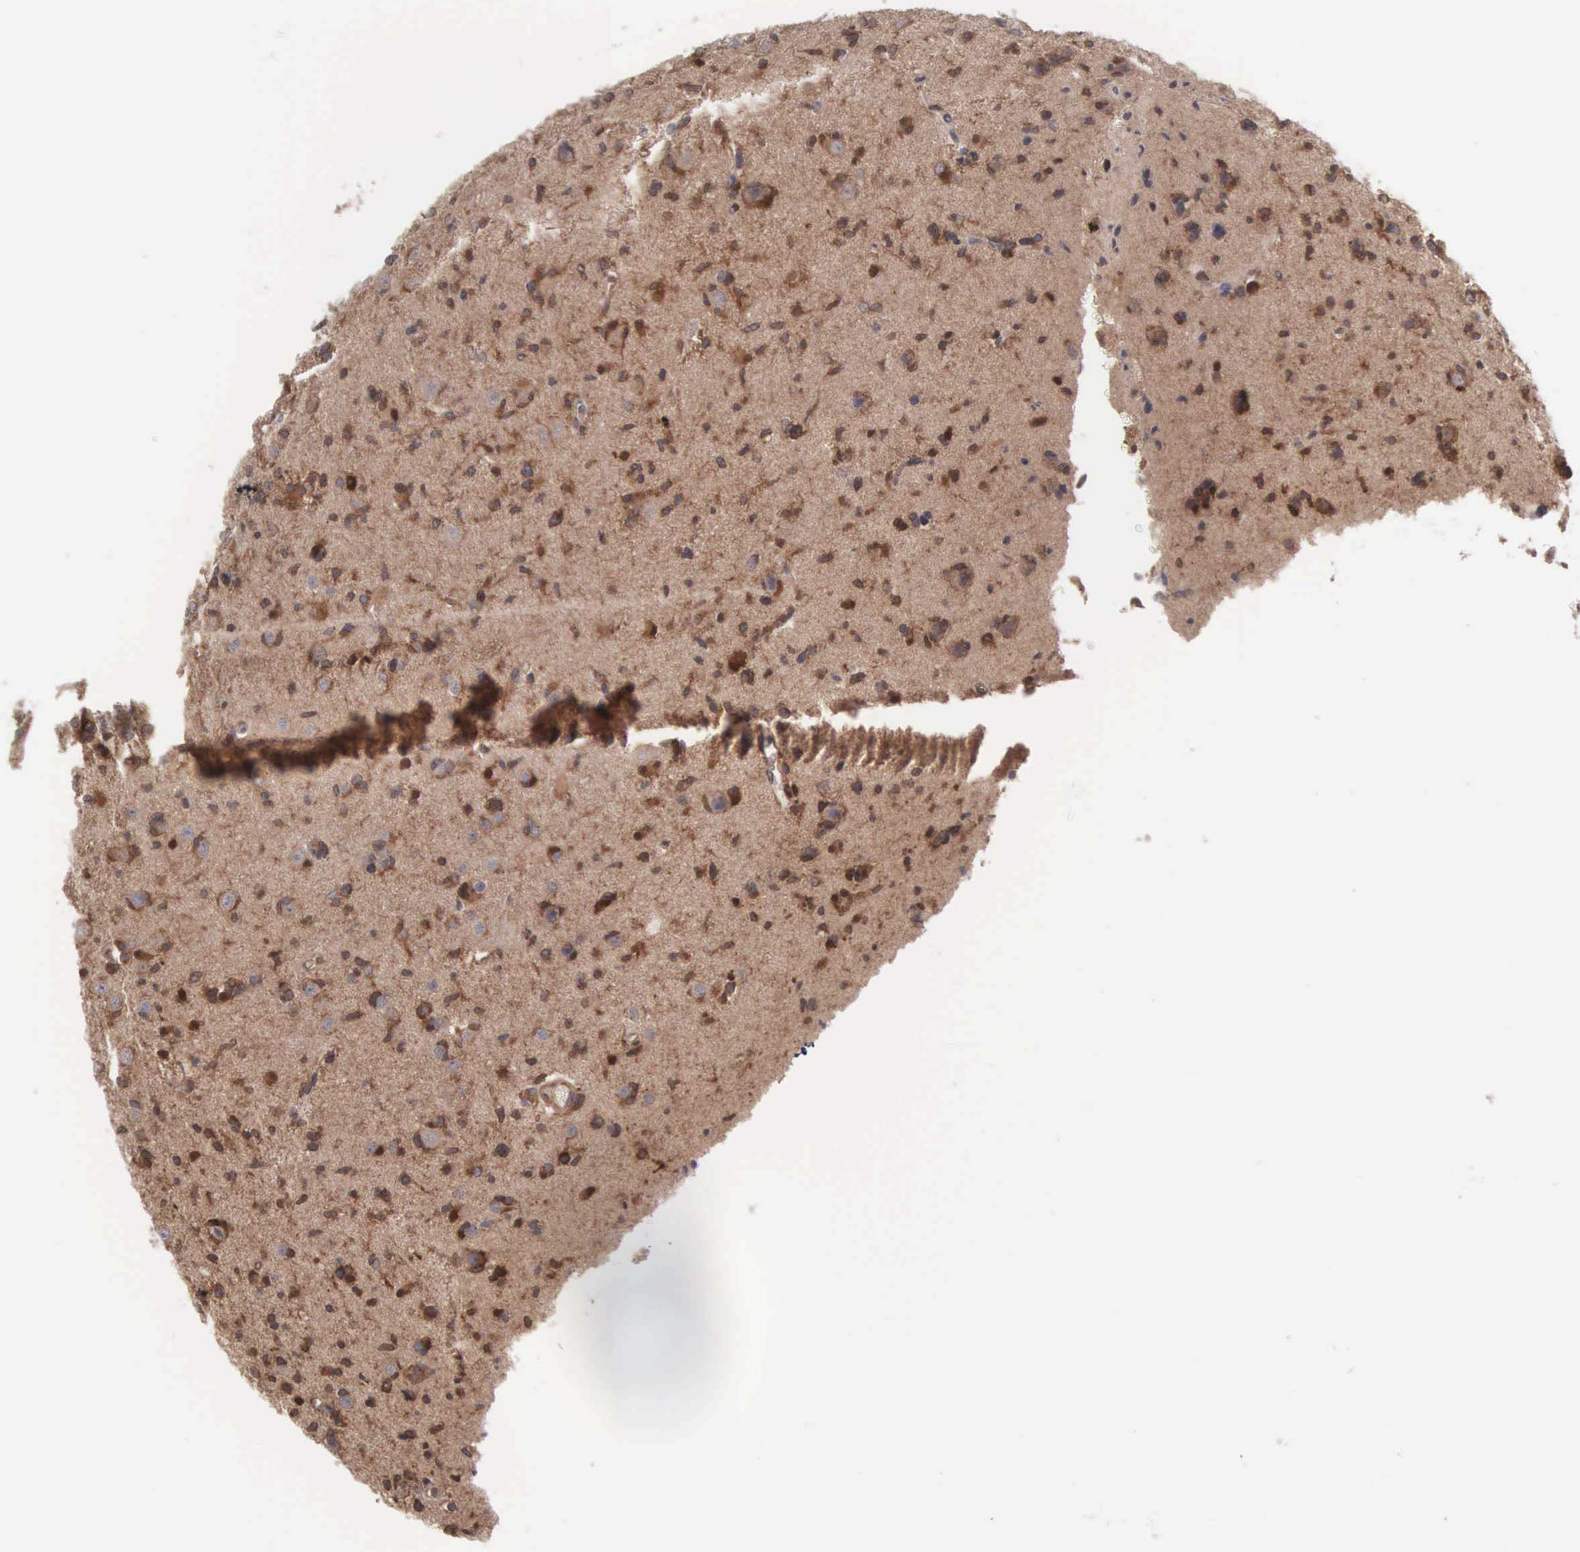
{"staining": {"intensity": "moderate", "quantity": ">75%", "location": "cytoplasmic/membranous"}, "tissue": "glioma", "cell_type": "Tumor cells", "image_type": "cancer", "snomed": [{"axis": "morphology", "description": "Glioma, malignant, Low grade"}, {"axis": "topography", "description": "Brain"}], "caption": "This photomicrograph exhibits immunohistochemistry staining of glioma, with medium moderate cytoplasmic/membranous expression in approximately >75% of tumor cells.", "gene": "MTHFD1", "patient": {"sex": "female", "age": 46}}